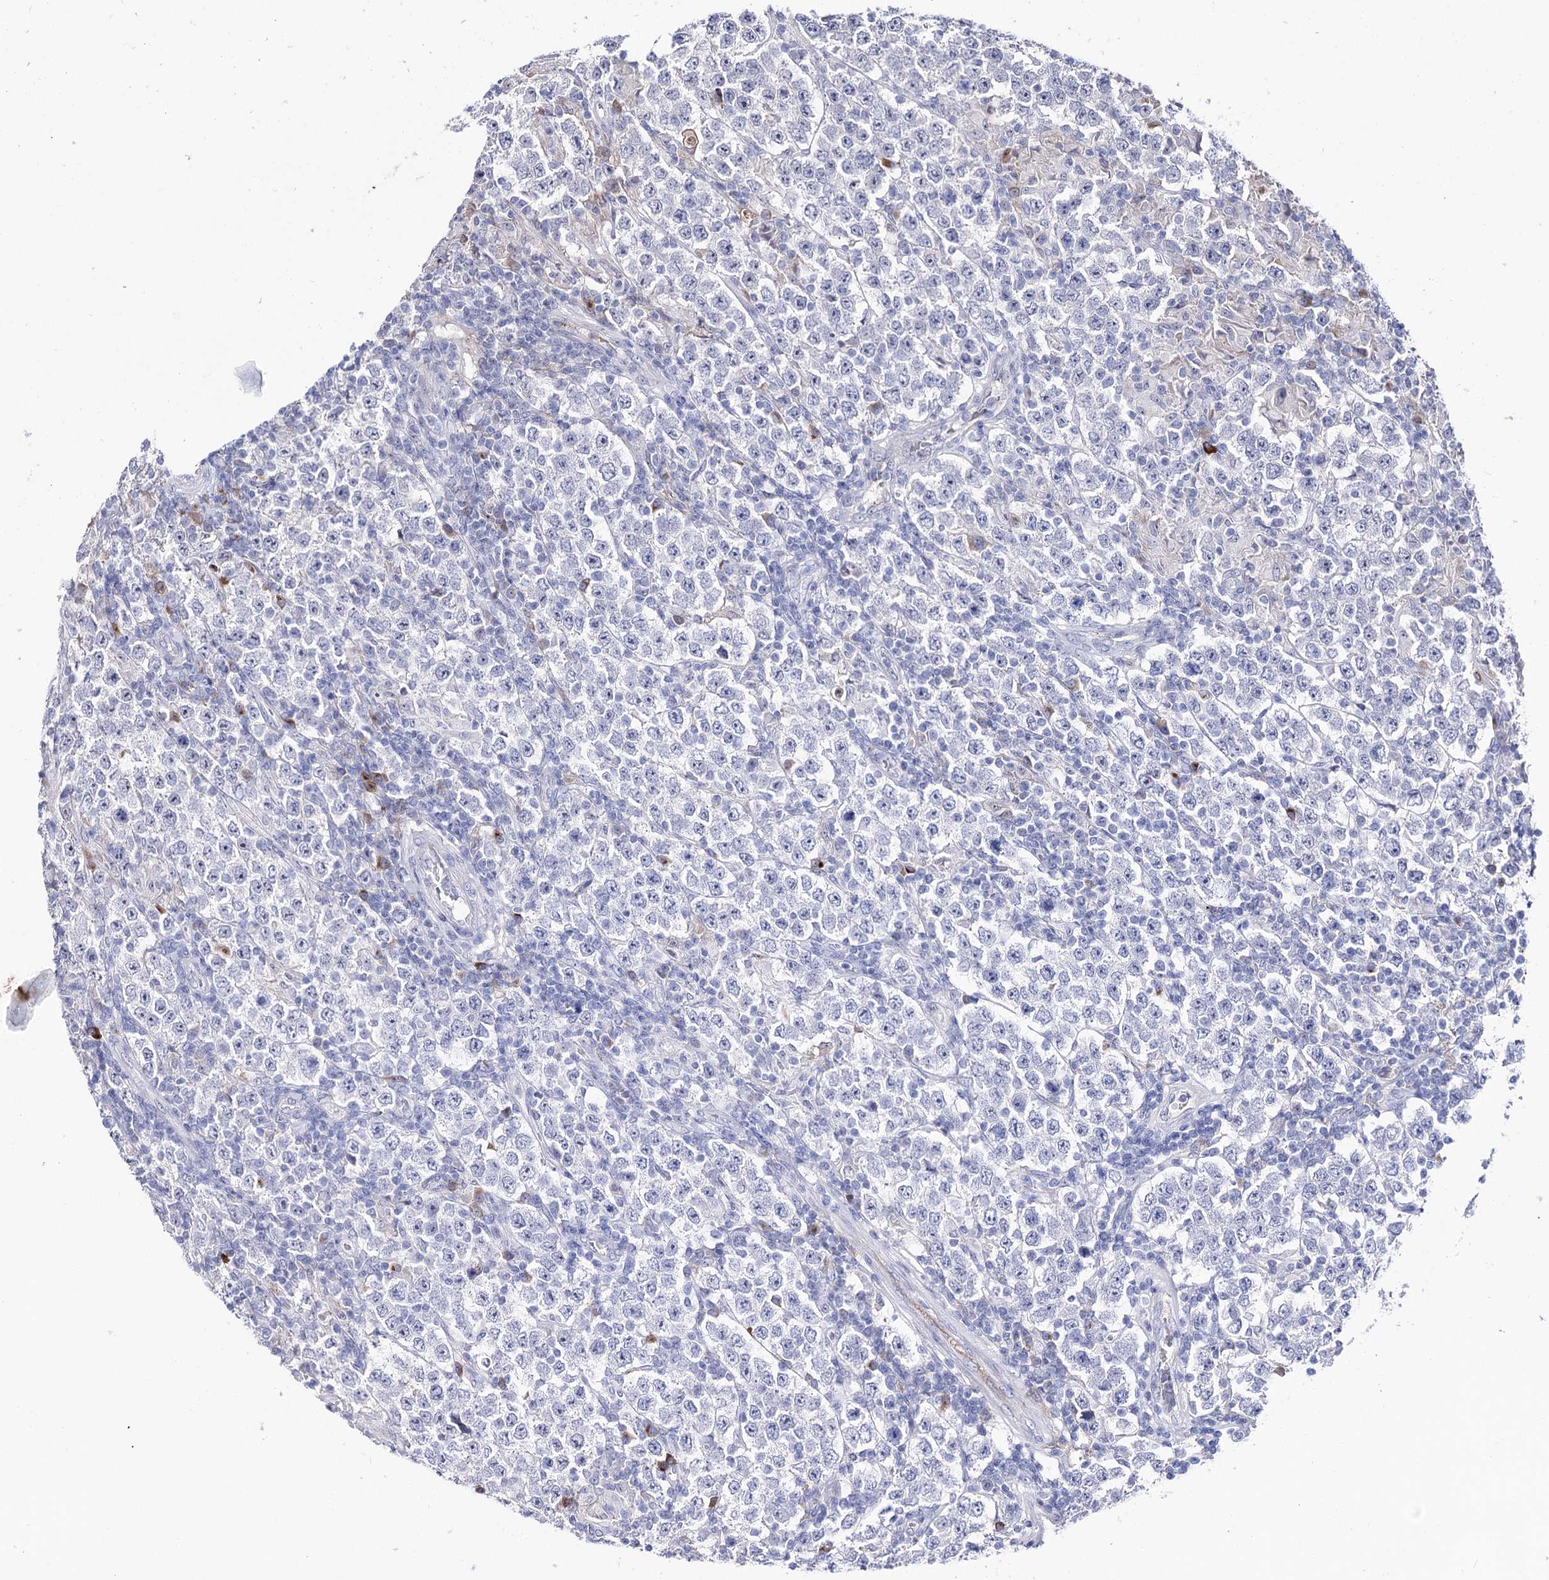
{"staining": {"intensity": "negative", "quantity": "none", "location": "none"}, "tissue": "testis cancer", "cell_type": "Tumor cells", "image_type": "cancer", "snomed": [{"axis": "morphology", "description": "Normal tissue, NOS"}, {"axis": "morphology", "description": "Urothelial carcinoma, High grade"}, {"axis": "morphology", "description": "Seminoma, NOS"}, {"axis": "morphology", "description": "Carcinoma, Embryonal, NOS"}, {"axis": "topography", "description": "Urinary bladder"}, {"axis": "topography", "description": "Testis"}], "caption": "There is no significant expression in tumor cells of testis cancer.", "gene": "PCGF5", "patient": {"sex": "male", "age": 41}}